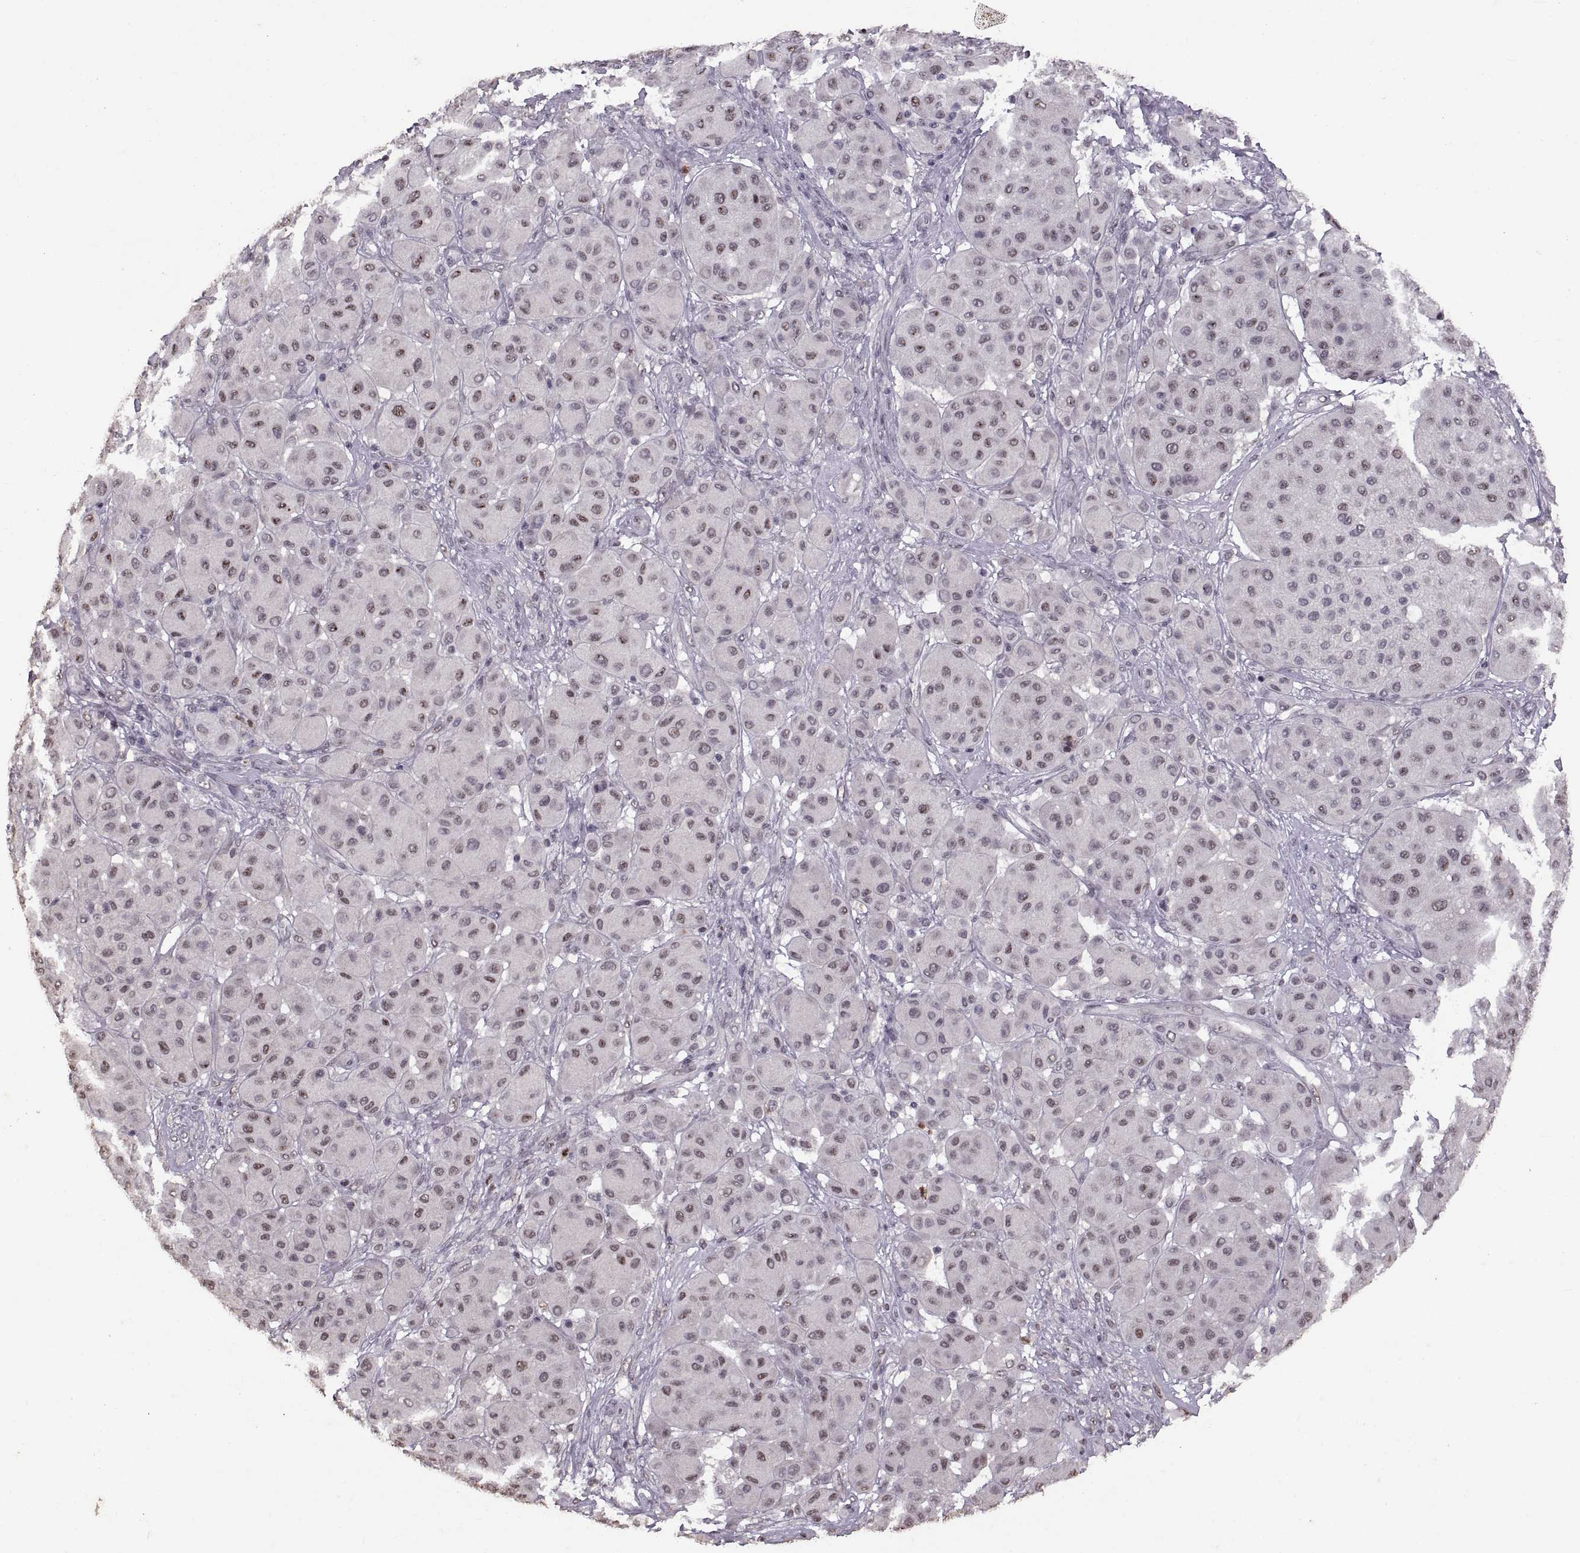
{"staining": {"intensity": "moderate", "quantity": "<25%", "location": "nuclear"}, "tissue": "melanoma", "cell_type": "Tumor cells", "image_type": "cancer", "snomed": [{"axis": "morphology", "description": "Malignant melanoma, Metastatic site"}, {"axis": "topography", "description": "Smooth muscle"}], "caption": "Tumor cells reveal low levels of moderate nuclear positivity in approximately <25% of cells in human melanoma. The staining is performed using DAB brown chromogen to label protein expression. The nuclei are counter-stained blue using hematoxylin.", "gene": "PALS1", "patient": {"sex": "male", "age": 41}}